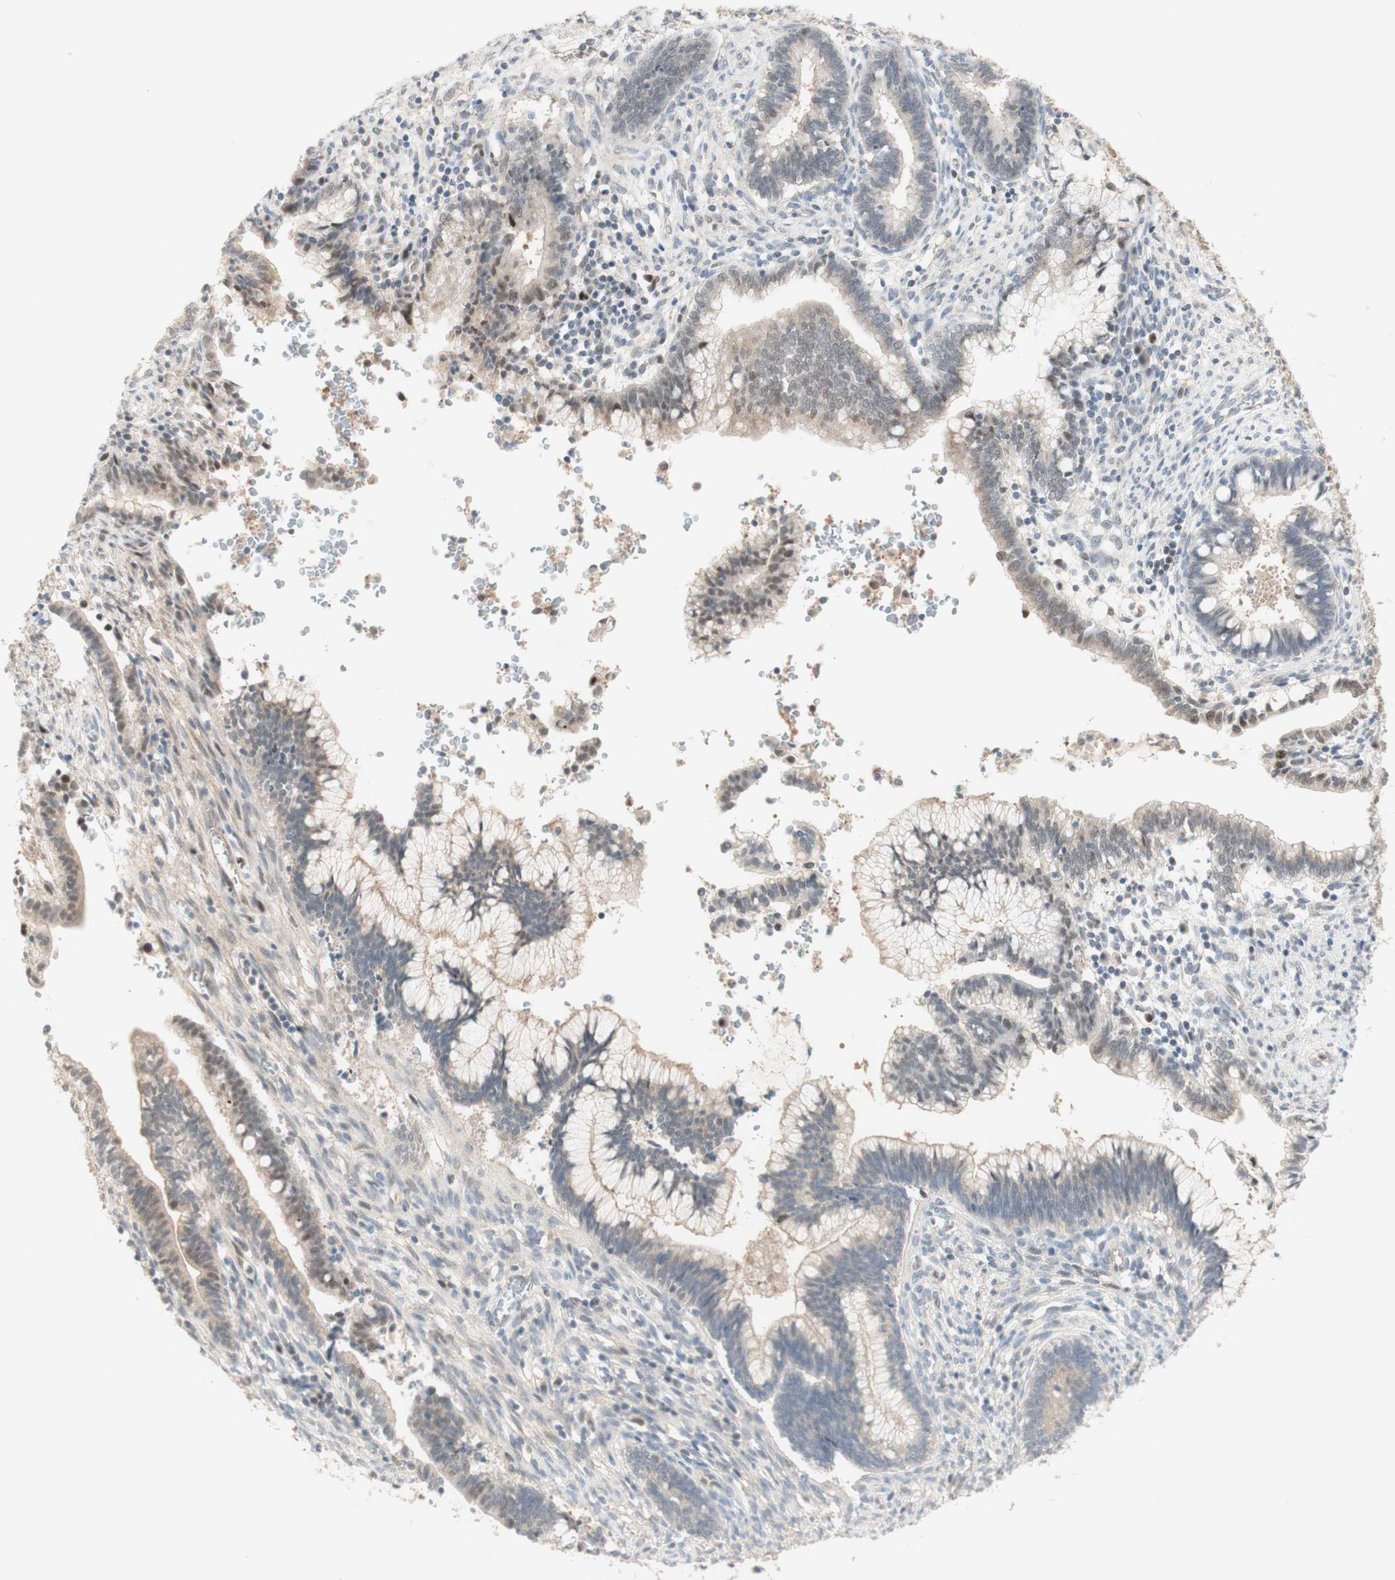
{"staining": {"intensity": "weak", "quantity": "<25%", "location": "cytoplasmic/membranous,nuclear"}, "tissue": "cervical cancer", "cell_type": "Tumor cells", "image_type": "cancer", "snomed": [{"axis": "morphology", "description": "Adenocarcinoma, NOS"}, {"axis": "topography", "description": "Cervix"}], "caption": "This is a photomicrograph of immunohistochemistry (IHC) staining of adenocarcinoma (cervical), which shows no staining in tumor cells.", "gene": "RFNG", "patient": {"sex": "female", "age": 44}}